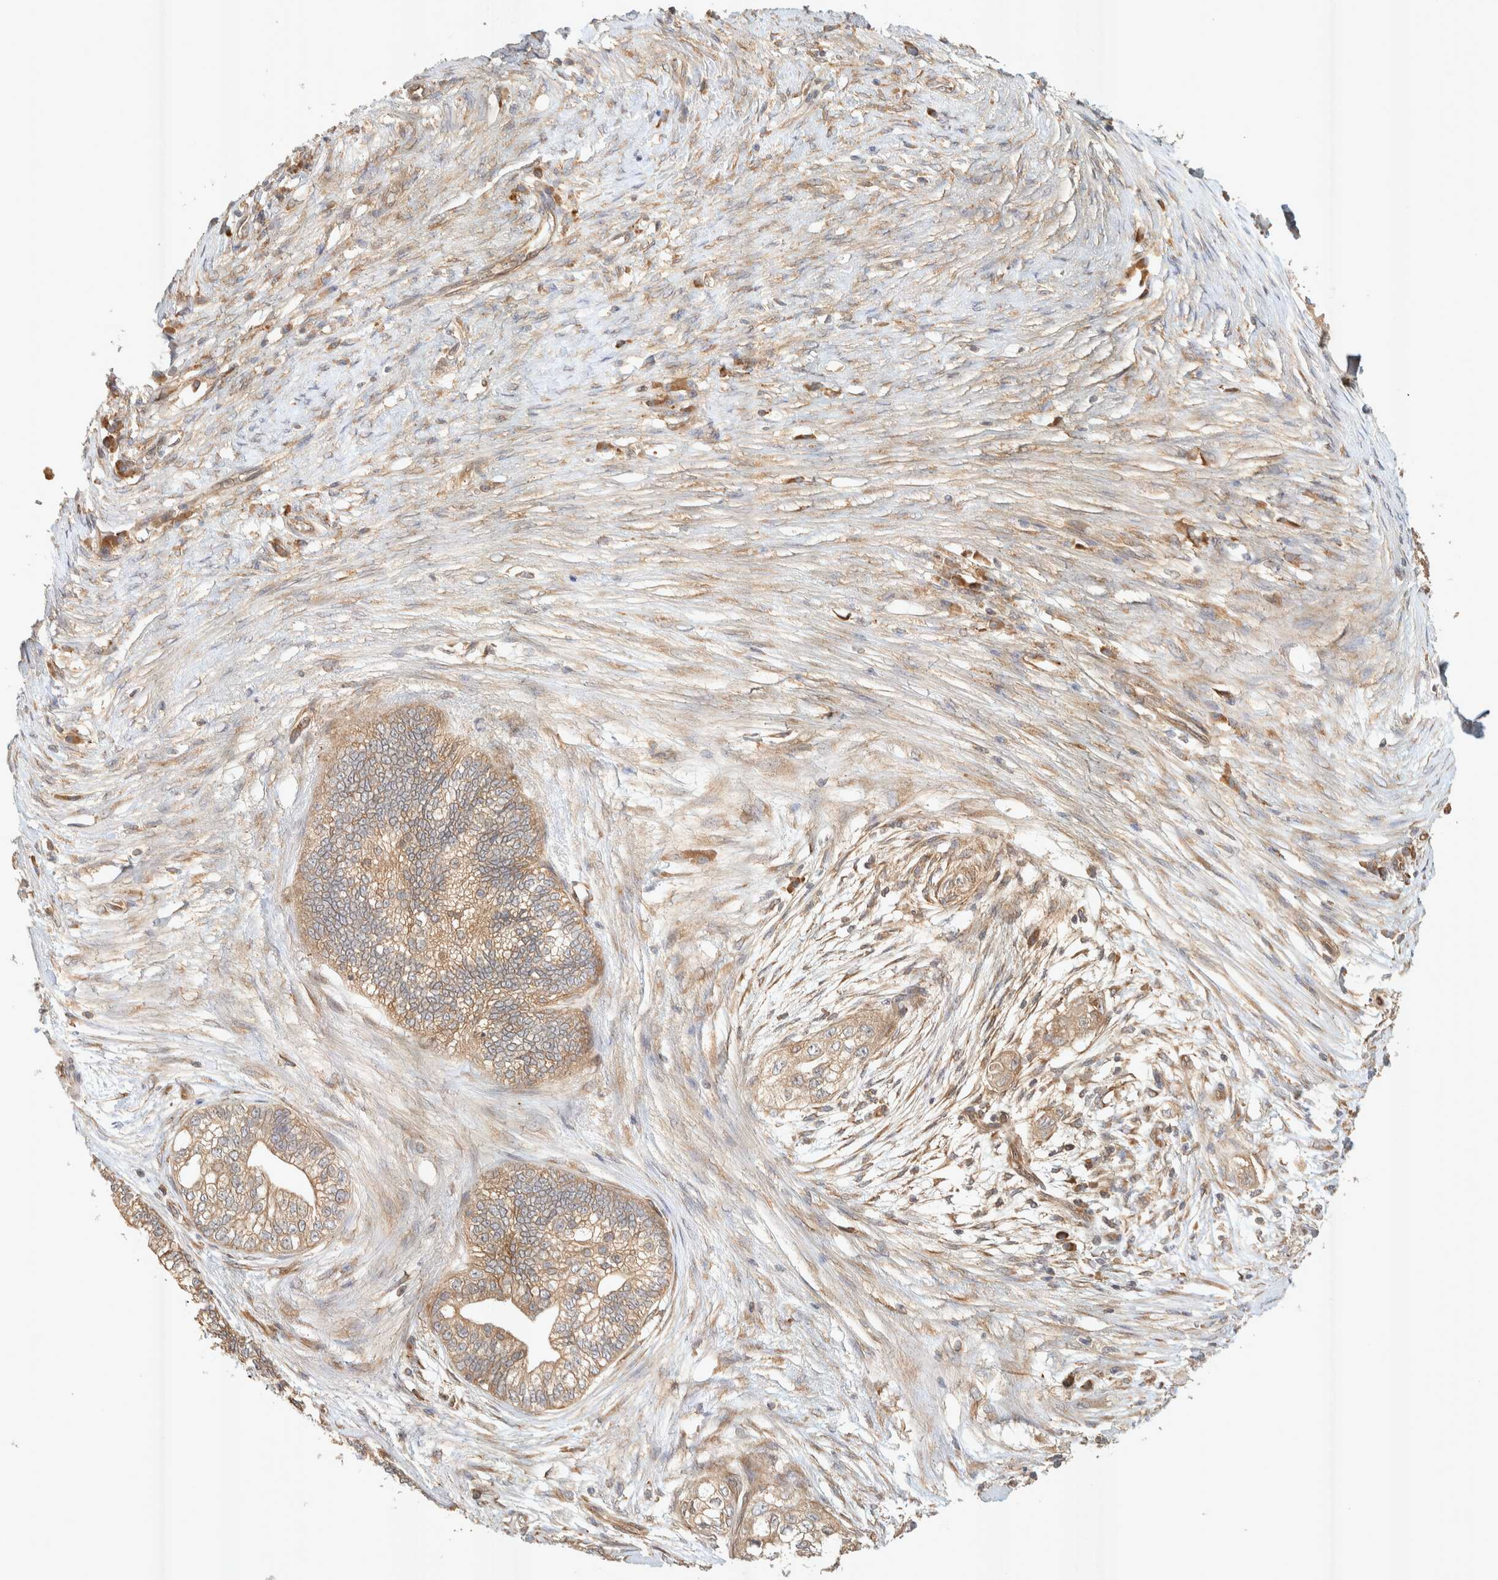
{"staining": {"intensity": "weak", "quantity": ">75%", "location": "cytoplasmic/membranous"}, "tissue": "pancreatic cancer", "cell_type": "Tumor cells", "image_type": "cancer", "snomed": [{"axis": "morphology", "description": "Adenocarcinoma, NOS"}, {"axis": "topography", "description": "Pancreas"}], "caption": "An immunohistochemistry image of neoplastic tissue is shown. Protein staining in brown shows weak cytoplasmic/membranous positivity in pancreatic adenocarcinoma within tumor cells. Nuclei are stained in blue.", "gene": "PXK", "patient": {"sex": "male", "age": 72}}